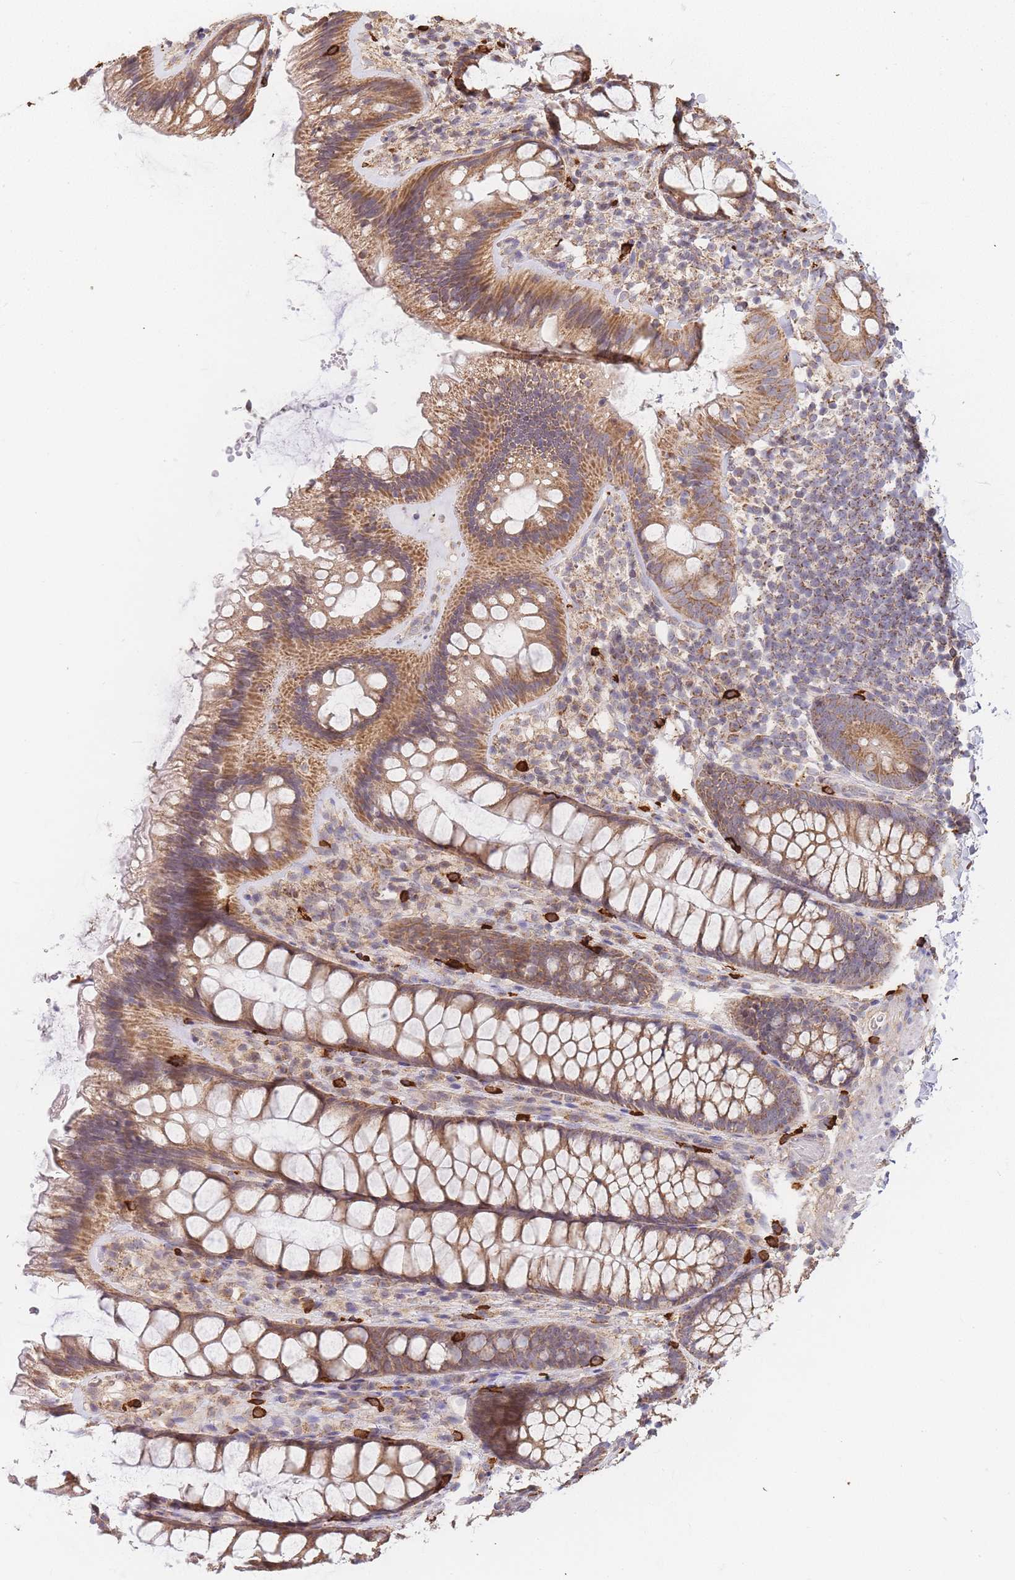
{"staining": {"intensity": "weak", "quantity": ">75%", "location": "cytoplasmic/membranous"}, "tissue": "colon", "cell_type": "Endothelial cells", "image_type": "normal", "snomed": [{"axis": "morphology", "description": "Normal tissue, NOS"}, {"axis": "topography", "description": "Colon"}], "caption": "This is a photomicrograph of IHC staining of normal colon, which shows weak positivity in the cytoplasmic/membranous of endothelial cells.", "gene": "ADCY9", "patient": {"sex": "male", "age": 46}}